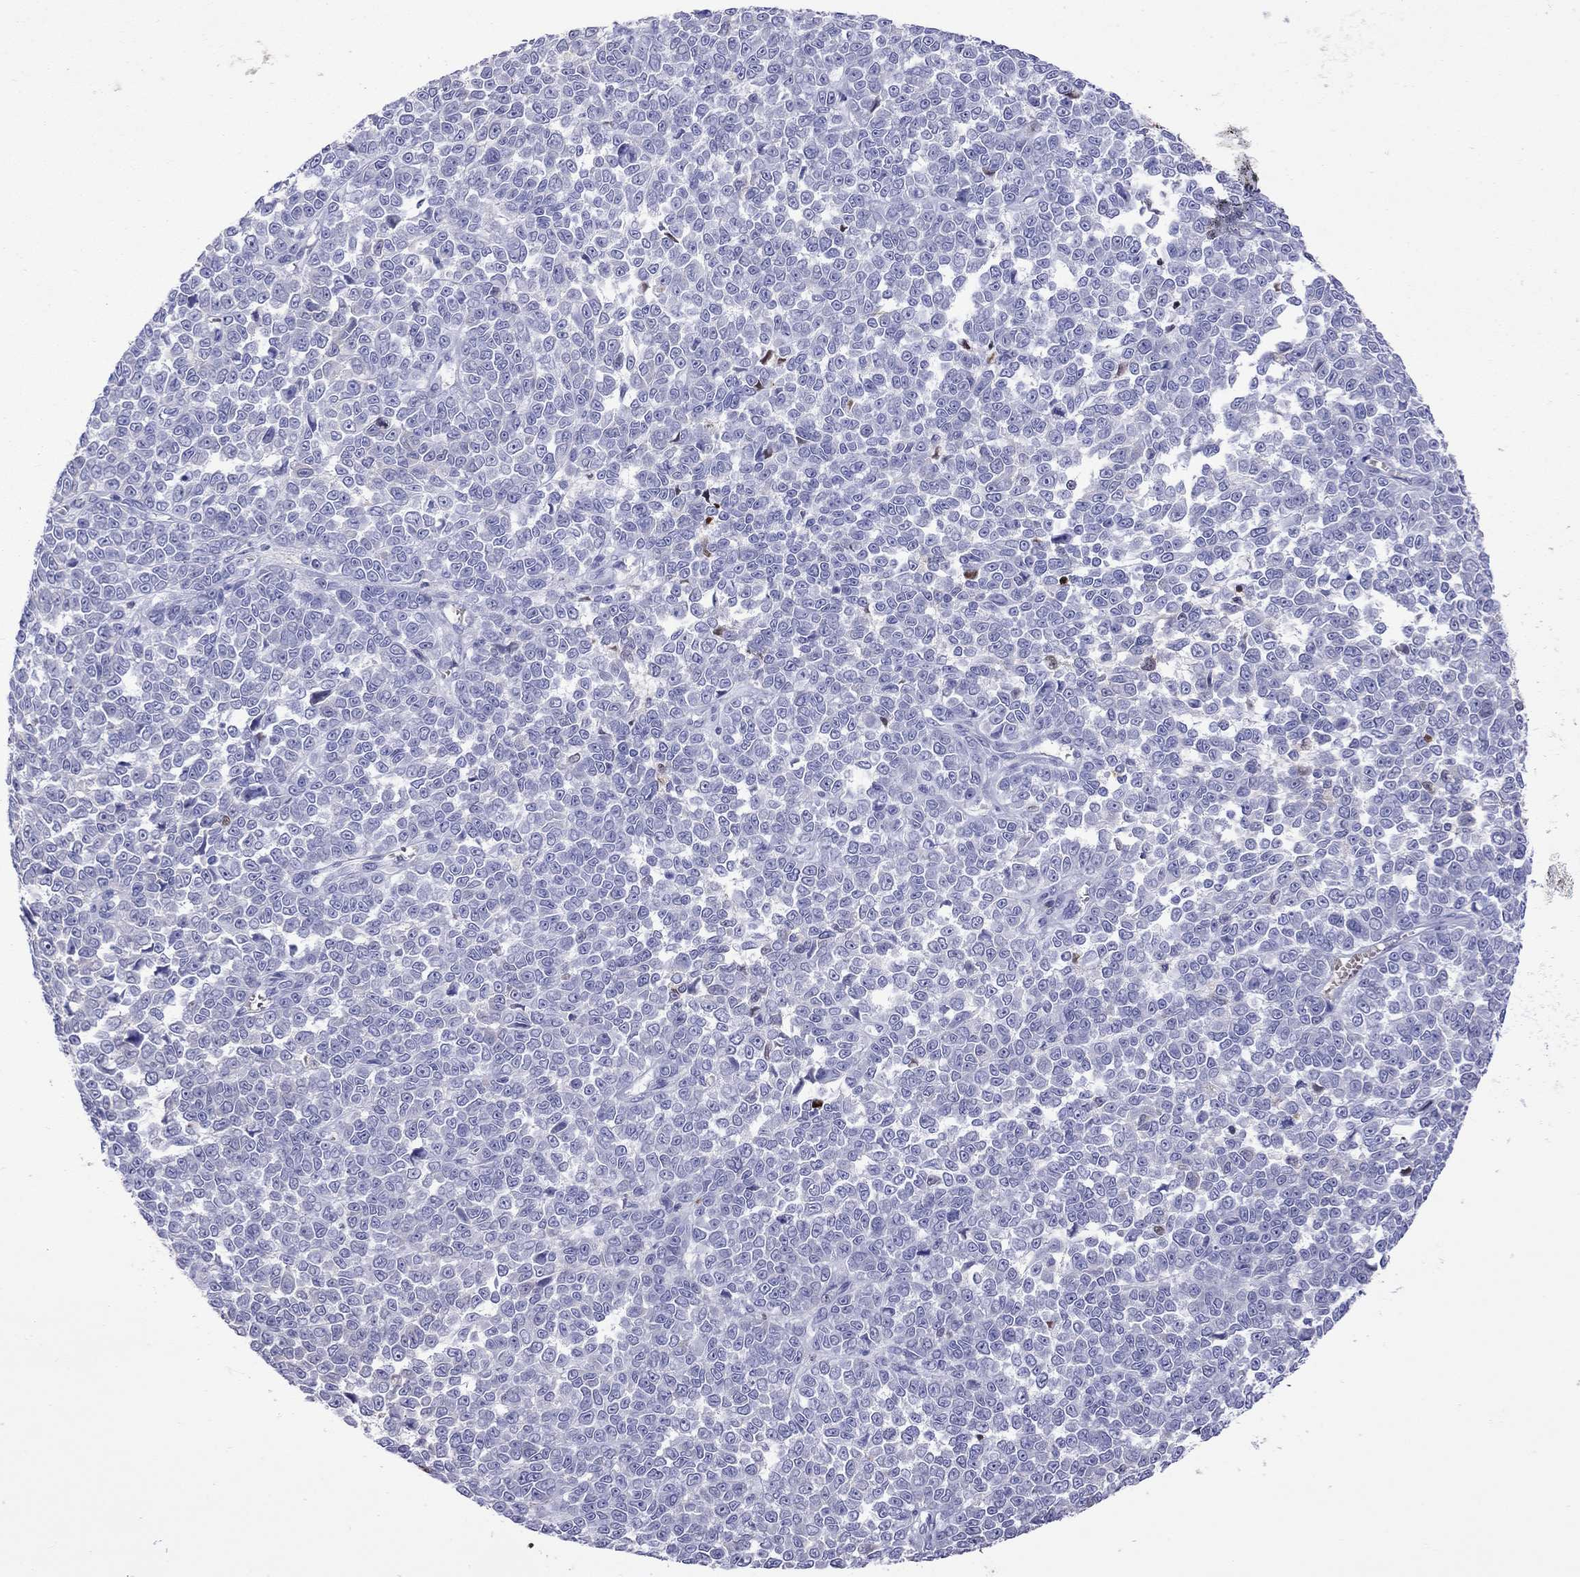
{"staining": {"intensity": "negative", "quantity": "none", "location": "none"}, "tissue": "melanoma", "cell_type": "Tumor cells", "image_type": "cancer", "snomed": [{"axis": "morphology", "description": "Malignant melanoma, NOS"}, {"axis": "topography", "description": "Skin"}], "caption": "The image exhibits no significant staining in tumor cells of malignant melanoma.", "gene": "SERPINA3", "patient": {"sex": "female", "age": 95}}